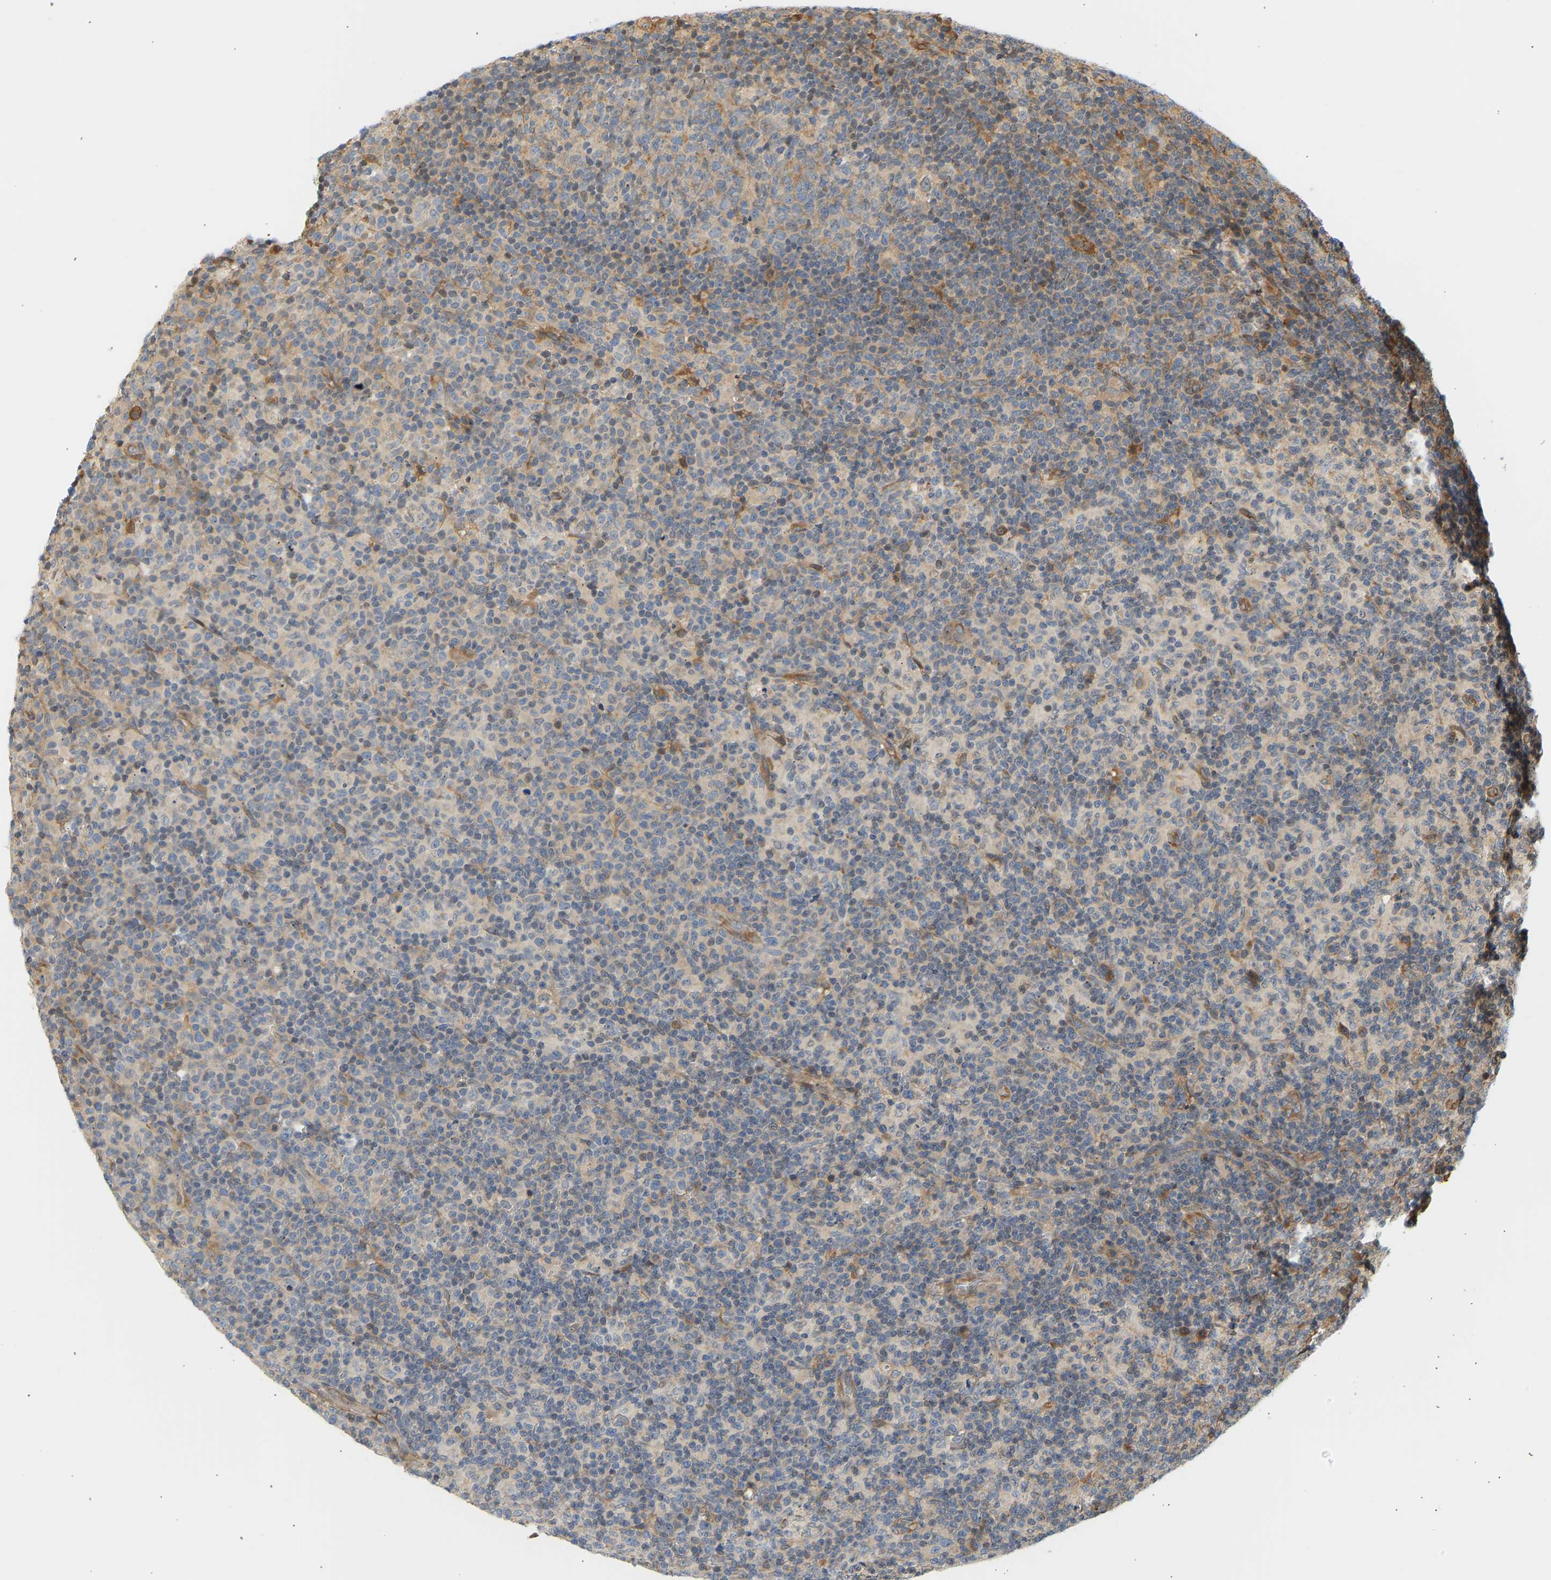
{"staining": {"intensity": "weak", "quantity": "25%-75%", "location": "cytoplasmic/membranous"}, "tissue": "lymph node", "cell_type": "Germinal center cells", "image_type": "normal", "snomed": [{"axis": "morphology", "description": "Normal tissue, NOS"}, {"axis": "morphology", "description": "Inflammation, NOS"}, {"axis": "topography", "description": "Lymph node"}], "caption": "Protein staining reveals weak cytoplasmic/membranous positivity in approximately 25%-75% of germinal center cells in unremarkable lymph node. Using DAB (brown) and hematoxylin (blue) stains, captured at high magnification using brightfield microscopy.", "gene": "CEP57", "patient": {"sex": "male", "age": 55}}